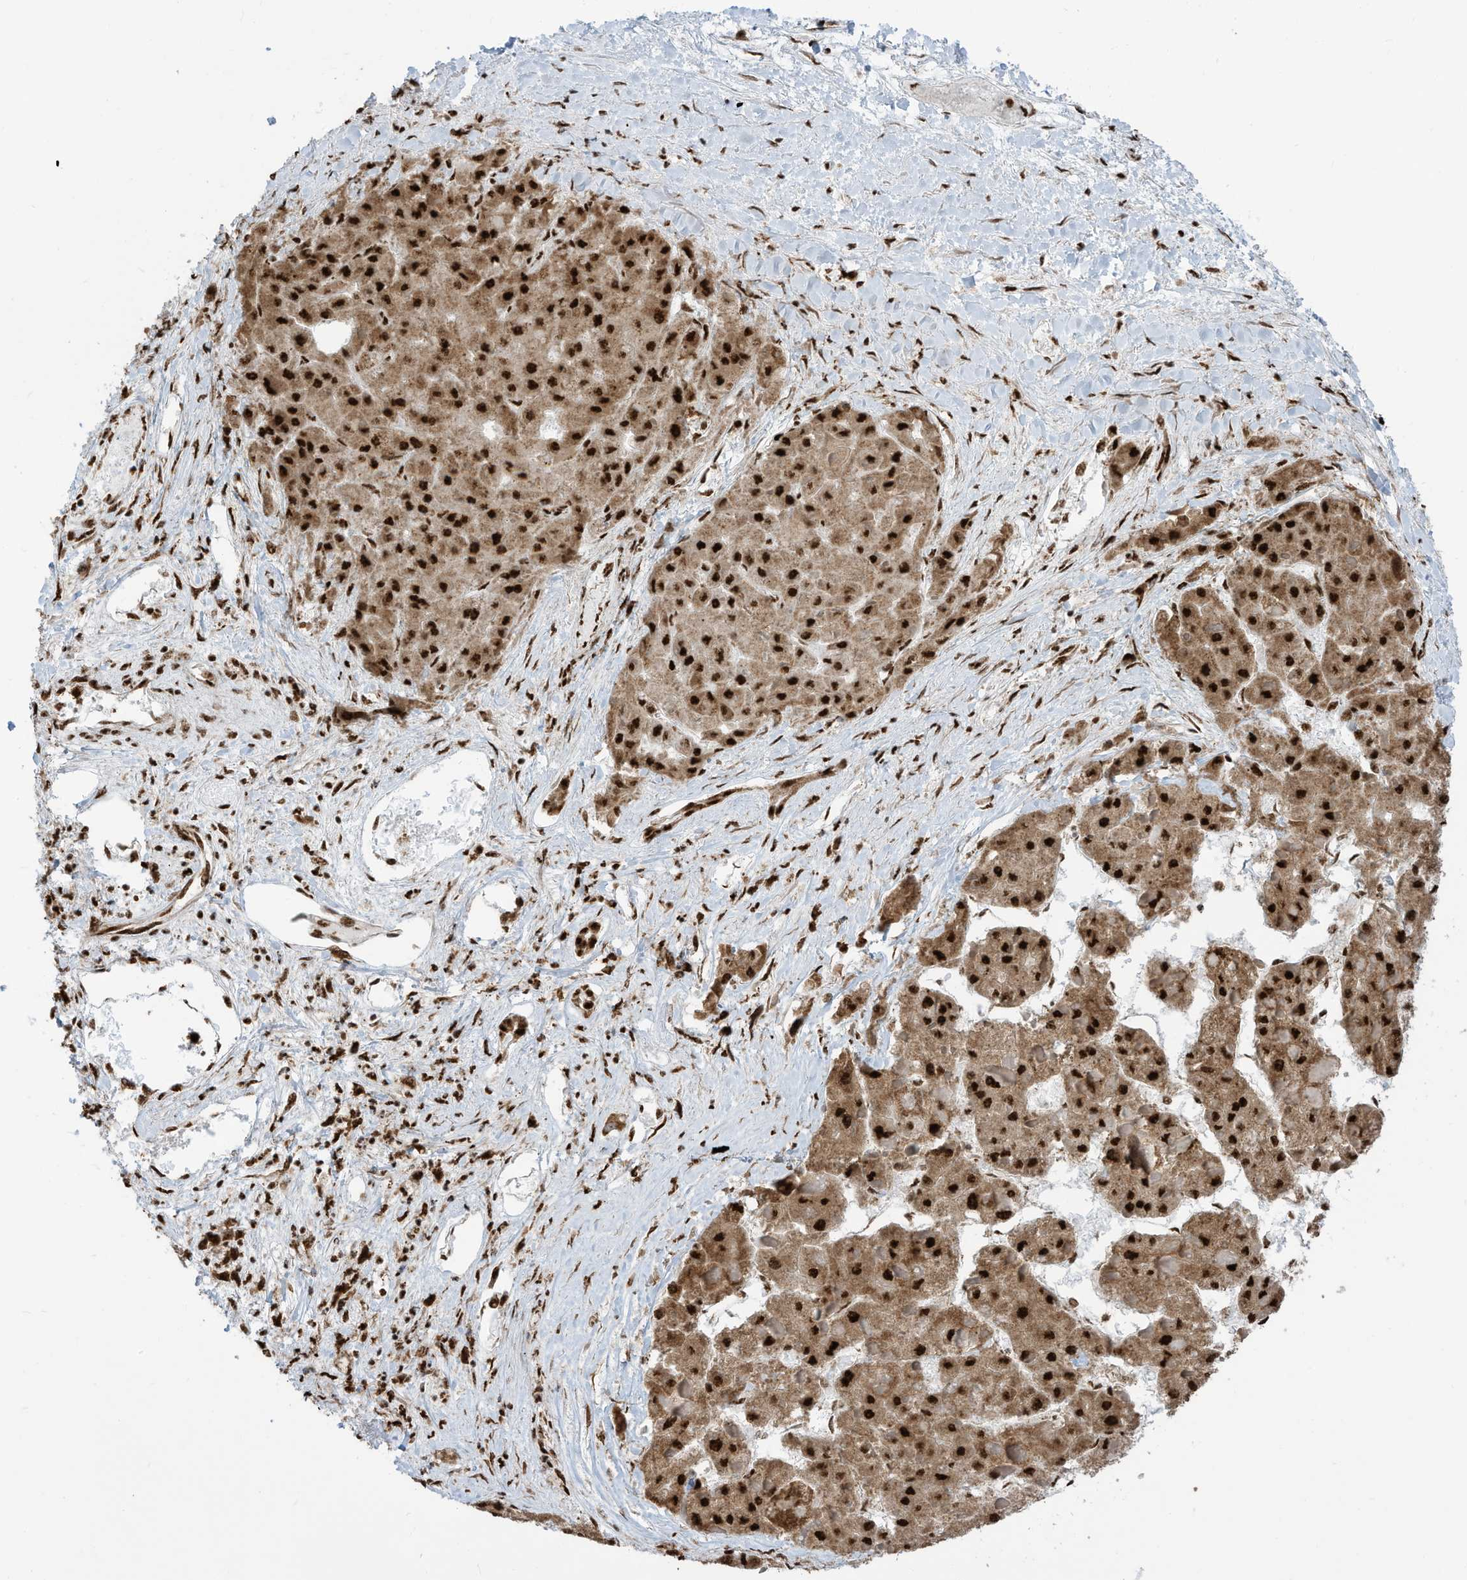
{"staining": {"intensity": "strong", "quantity": ">75%", "location": "cytoplasmic/membranous,nuclear"}, "tissue": "liver cancer", "cell_type": "Tumor cells", "image_type": "cancer", "snomed": [{"axis": "morphology", "description": "Carcinoma, Hepatocellular, NOS"}, {"axis": "topography", "description": "Liver"}], "caption": "The image reveals staining of hepatocellular carcinoma (liver), revealing strong cytoplasmic/membranous and nuclear protein positivity (brown color) within tumor cells.", "gene": "LBH", "patient": {"sex": "female", "age": 73}}